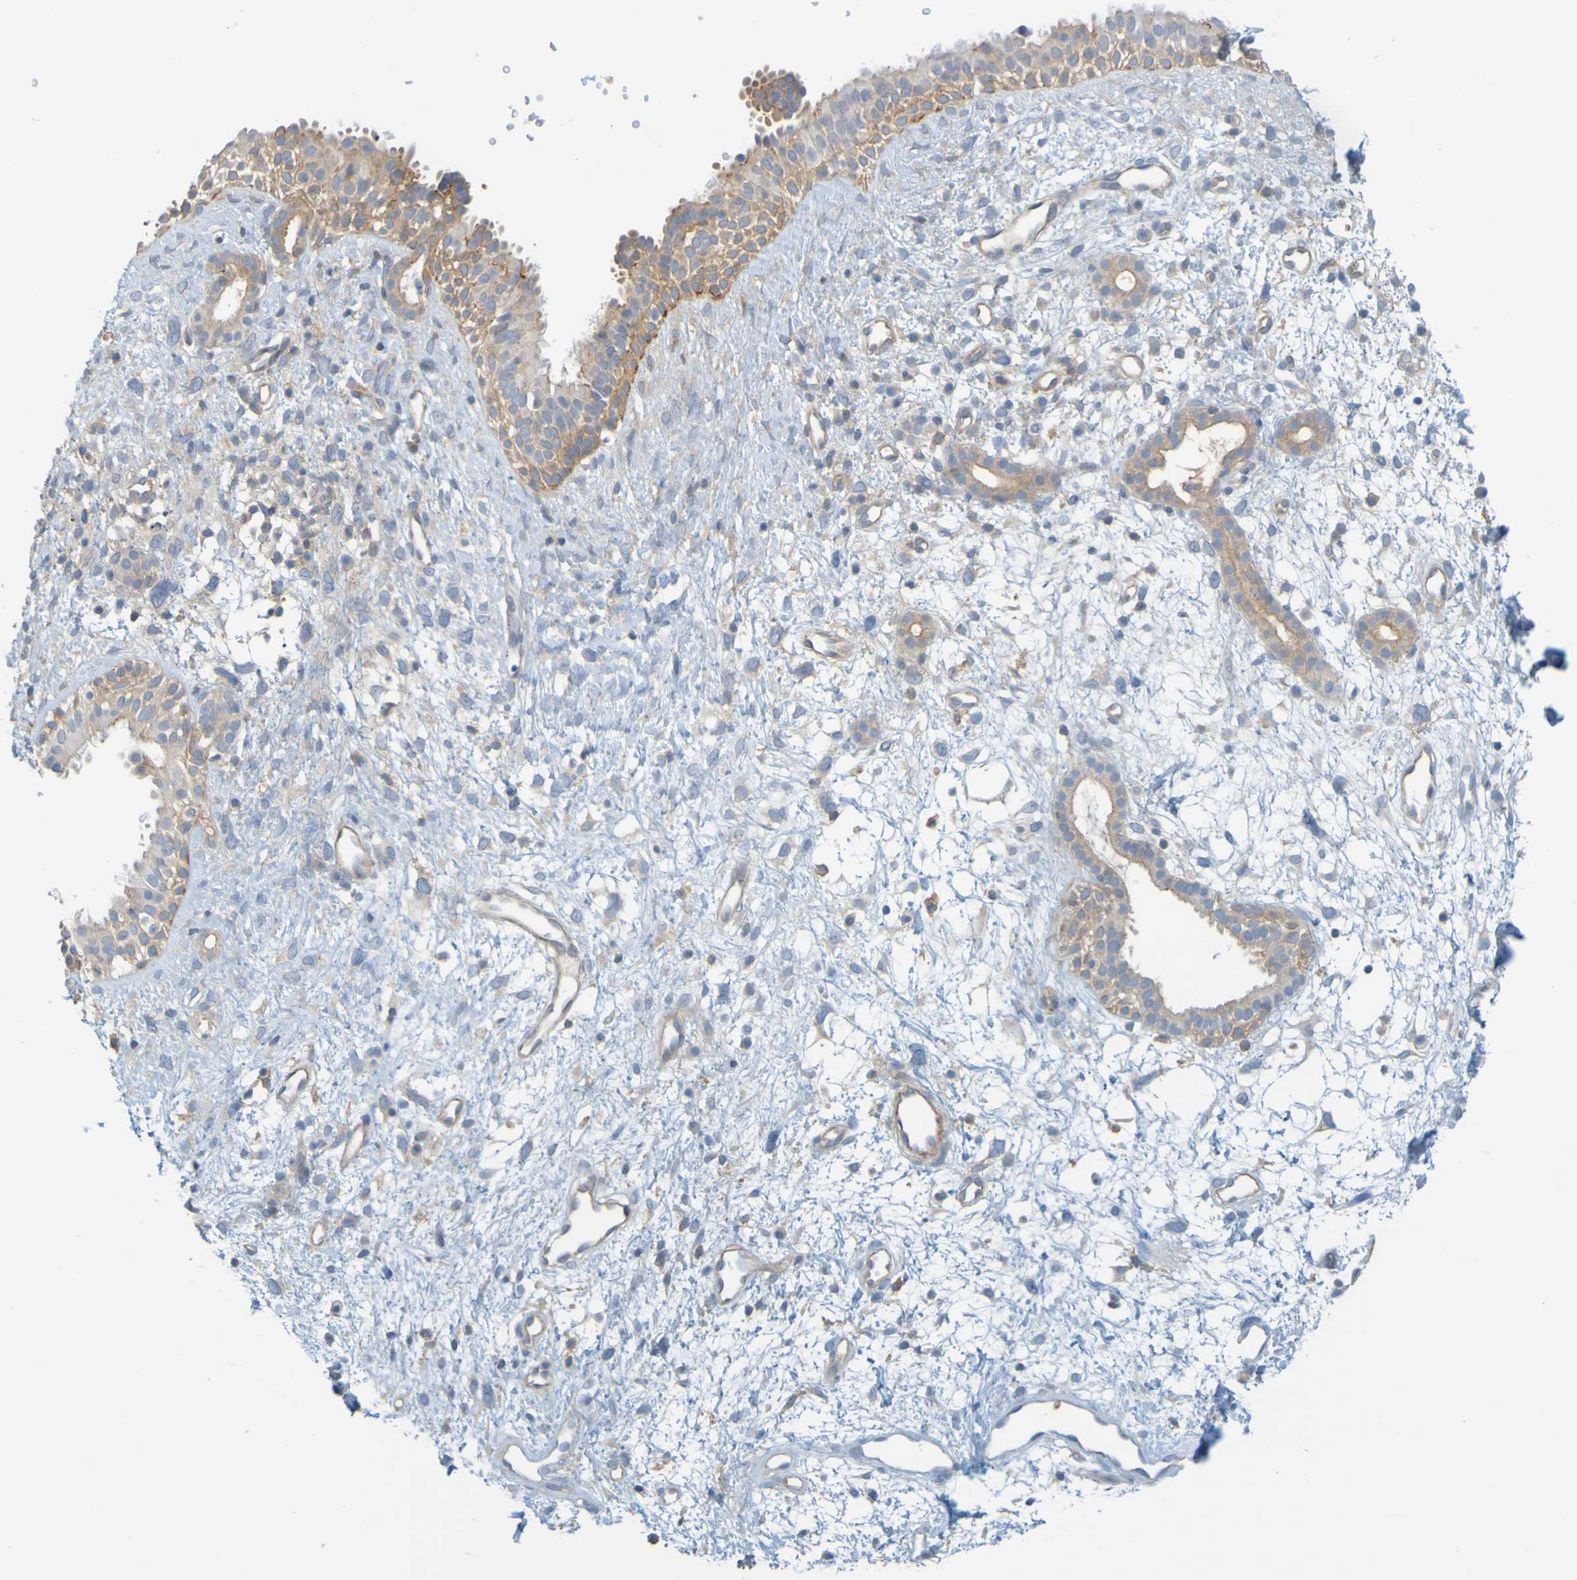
{"staining": {"intensity": "moderate", "quantity": "25%-75%", "location": "cytoplasmic/membranous"}, "tissue": "nasopharynx", "cell_type": "Respiratory epithelial cells", "image_type": "normal", "snomed": [{"axis": "morphology", "description": "Normal tissue, NOS"}, {"axis": "topography", "description": "Nasopharynx"}], "caption": "An immunohistochemistry image of normal tissue is shown. Protein staining in brown highlights moderate cytoplasmic/membranous positivity in nasopharynx within respiratory epithelial cells. (IHC, brightfield microscopy, high magnification).", "gene": "APPL1", "patient": {"sex": "male", "age": 22}}